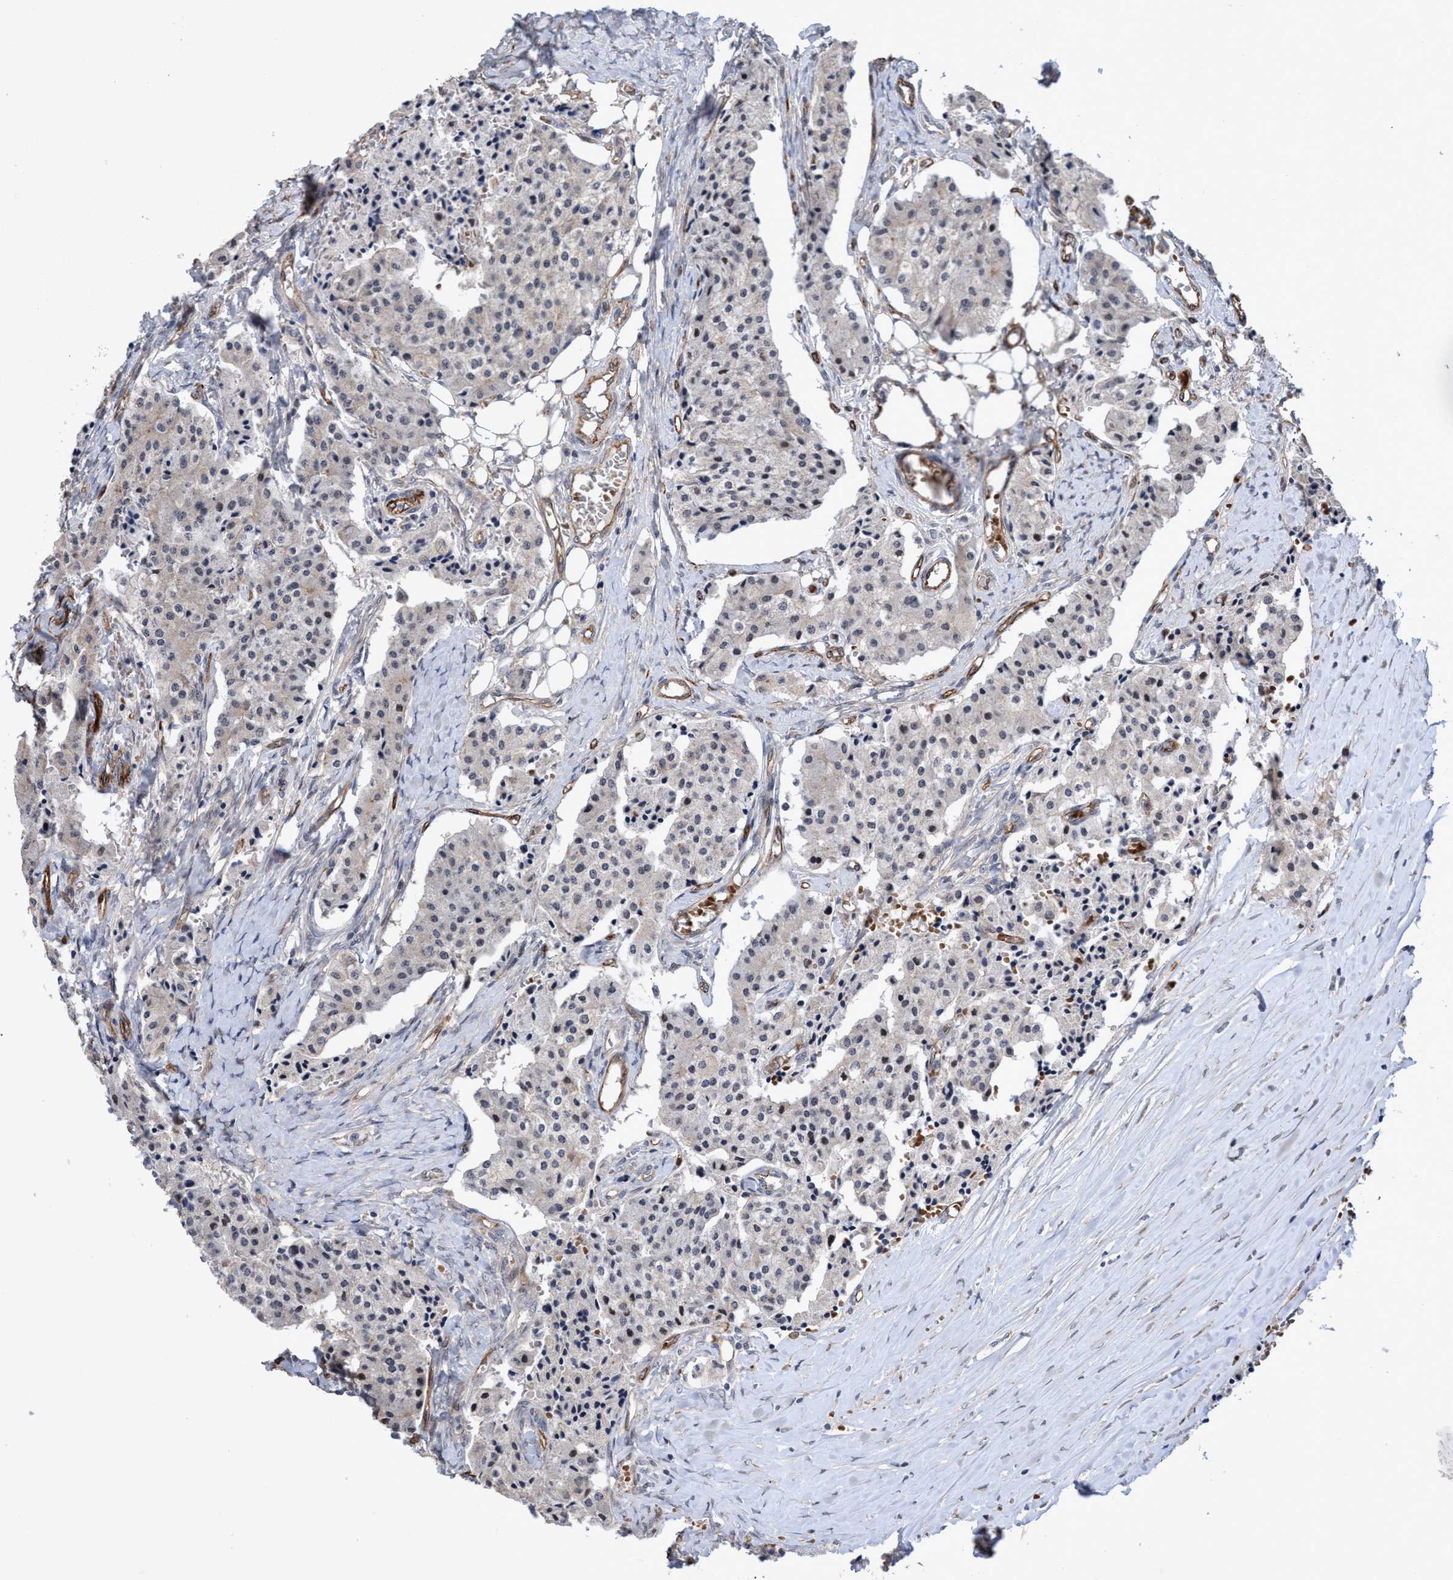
{"staining": {"intensity": "negative", "quantity": "none", "location": "none"}, "tissue": "carcinoid", "cell_type": "Tumor cells", "image_type": "cancer", "snomed": [{"axis": "morphology", "description": "Carcinoid, malignant, NOS"}, {"axis": "topography", "description": "Colon"}], "caption": "A high-resolution image shows immunohistochemistry (IHC) staining of carcinoid, which exhibits no significant positivity in tumor cells. (Brightfield microscopy of DAB immunohistochemistry at high magnification).", "gene": "ZNF750", "patient": {"sex": "female", "age": 52}}